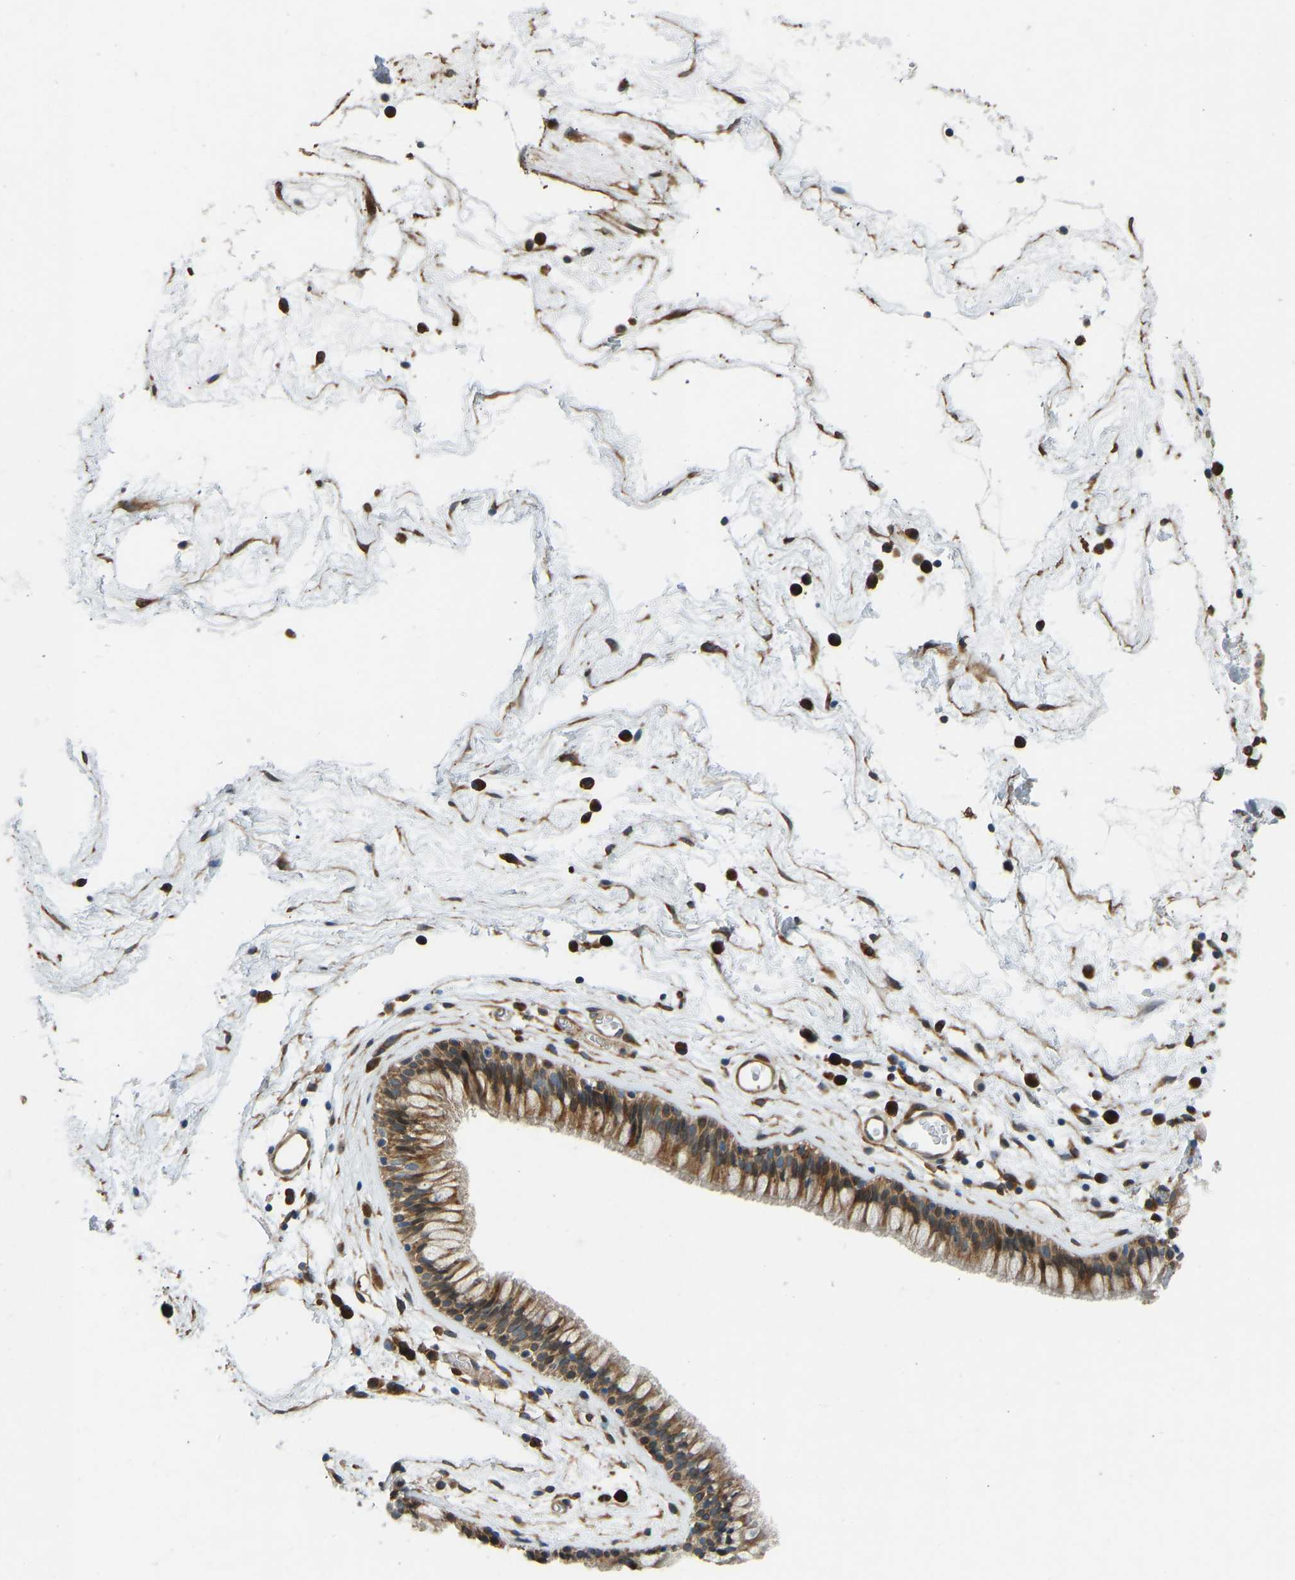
{"staining": {"intensity": "strong", "quantity": ">75%", "location": "cytoplasmic/membranous"}, "tissue": "nasopharynx", "cell_type": "Respiratory epithelial cells", "image_type": "normal", "snomed": [{"axis": "morphology", "description": "Normal tissue, NOS"}, {"axis": "morphology", "description": "Inflammation, NOS"}, {"axis": "topography", "description": "Nasopharynx"}], "caption": "A brown stain highlights strong cytoplasmic/membranous staining of a protein in respiratory epithelial cells of benign nasopharynx. (IHC, brightfield microscopy, high magnification).", "gene": "OS9", "patient": {"sex": "male", "age": 48}}